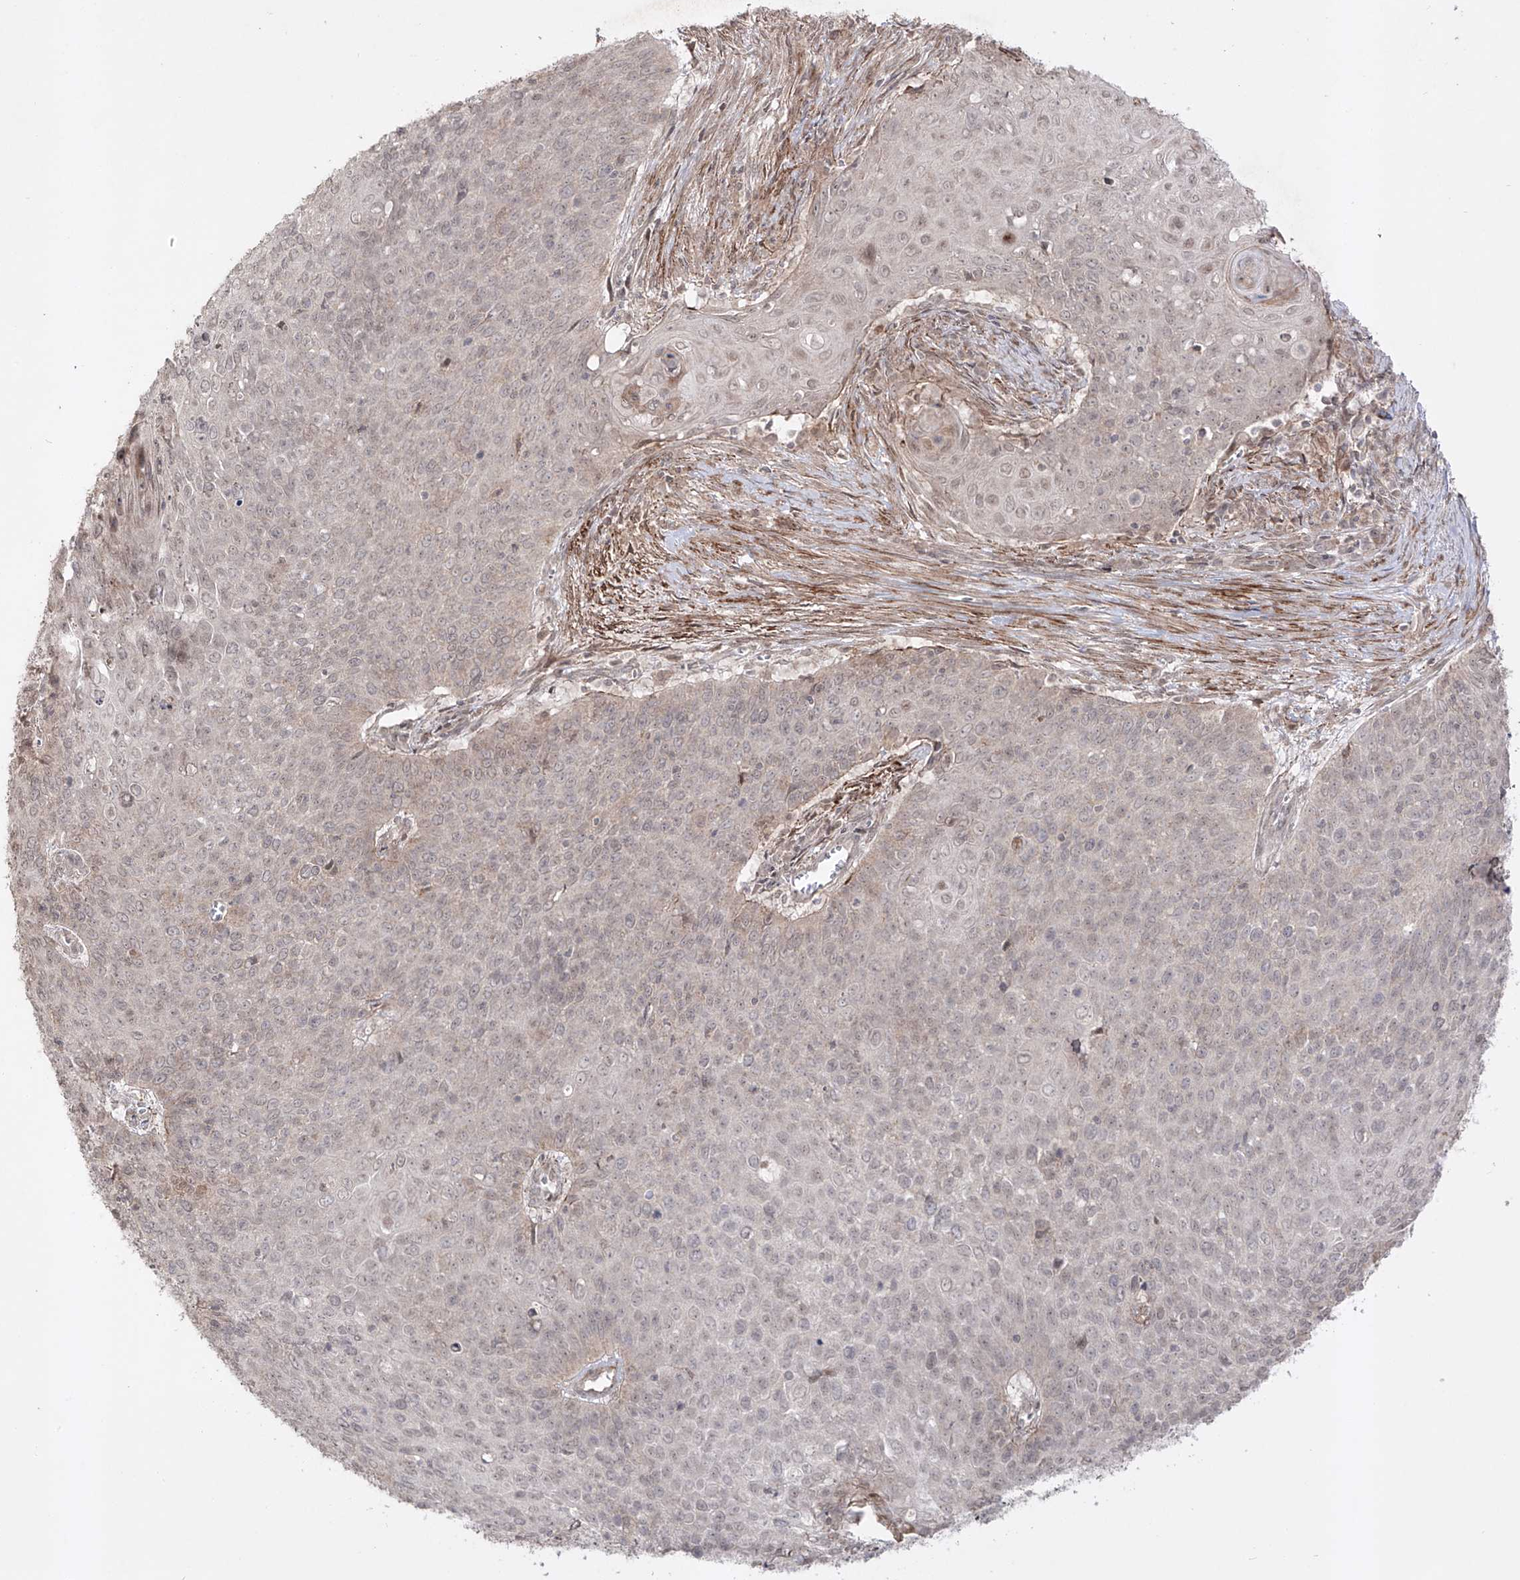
{"staining": {"intensity": "negative", "quantity": "none", "location": "none"}, "tissue": "cervical cancer", "cell_type": "Tumor cells", "image_type": "cancer", "snomed": [{"axis": "morphology", "description": "Squamous cell carcinoma, NOS"}, {"axis": "topography", "description": "Cervix"}], "caption": "Immunohistochemistry (IHC) of cervical cancer demonstrates no positivity in tumor cells.", "gene": "KDM1B", "patient": {"sex": "female", "age": 39}}